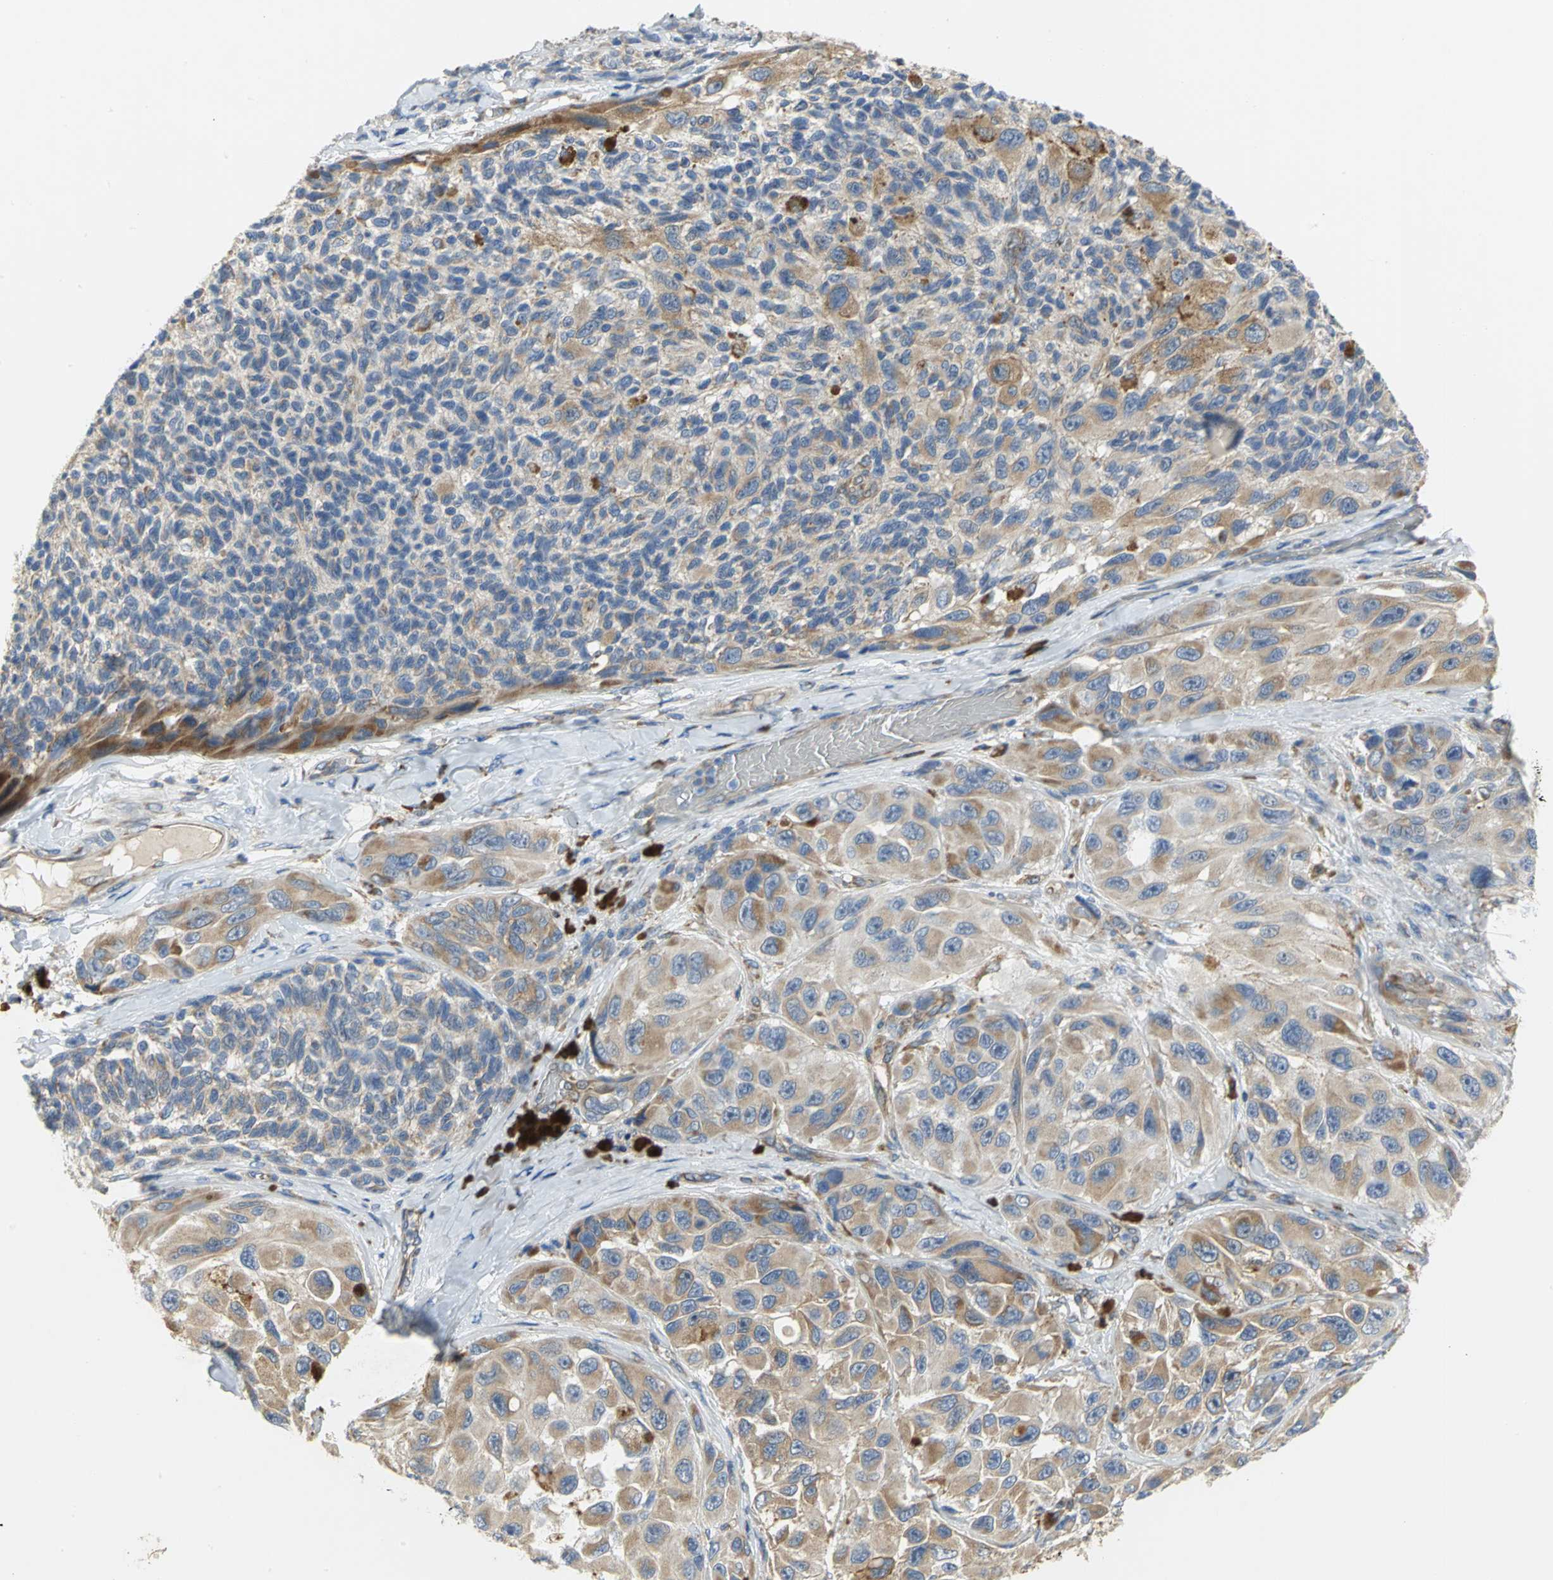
{"staining": {"intensity": "moderate", "quantity": ">75%", "location": "cytoplasmic/membranous"}, "tissue": "melanoma", "cell_type": "Tumor cells", "image_type": "cancer", "snomed": [{"axis": "morphology", "description": "Malignant melanoma, NOS"}, {"axis": "topography", "description": "Skin"}], "caption": "Immunohistochemical staining of melanoma displays moderate cytoplasmic/membranous protein expression in about >75% of tumor cells.", "gene": "TULP4", "patient": {"sex": "female", "age": 73}}